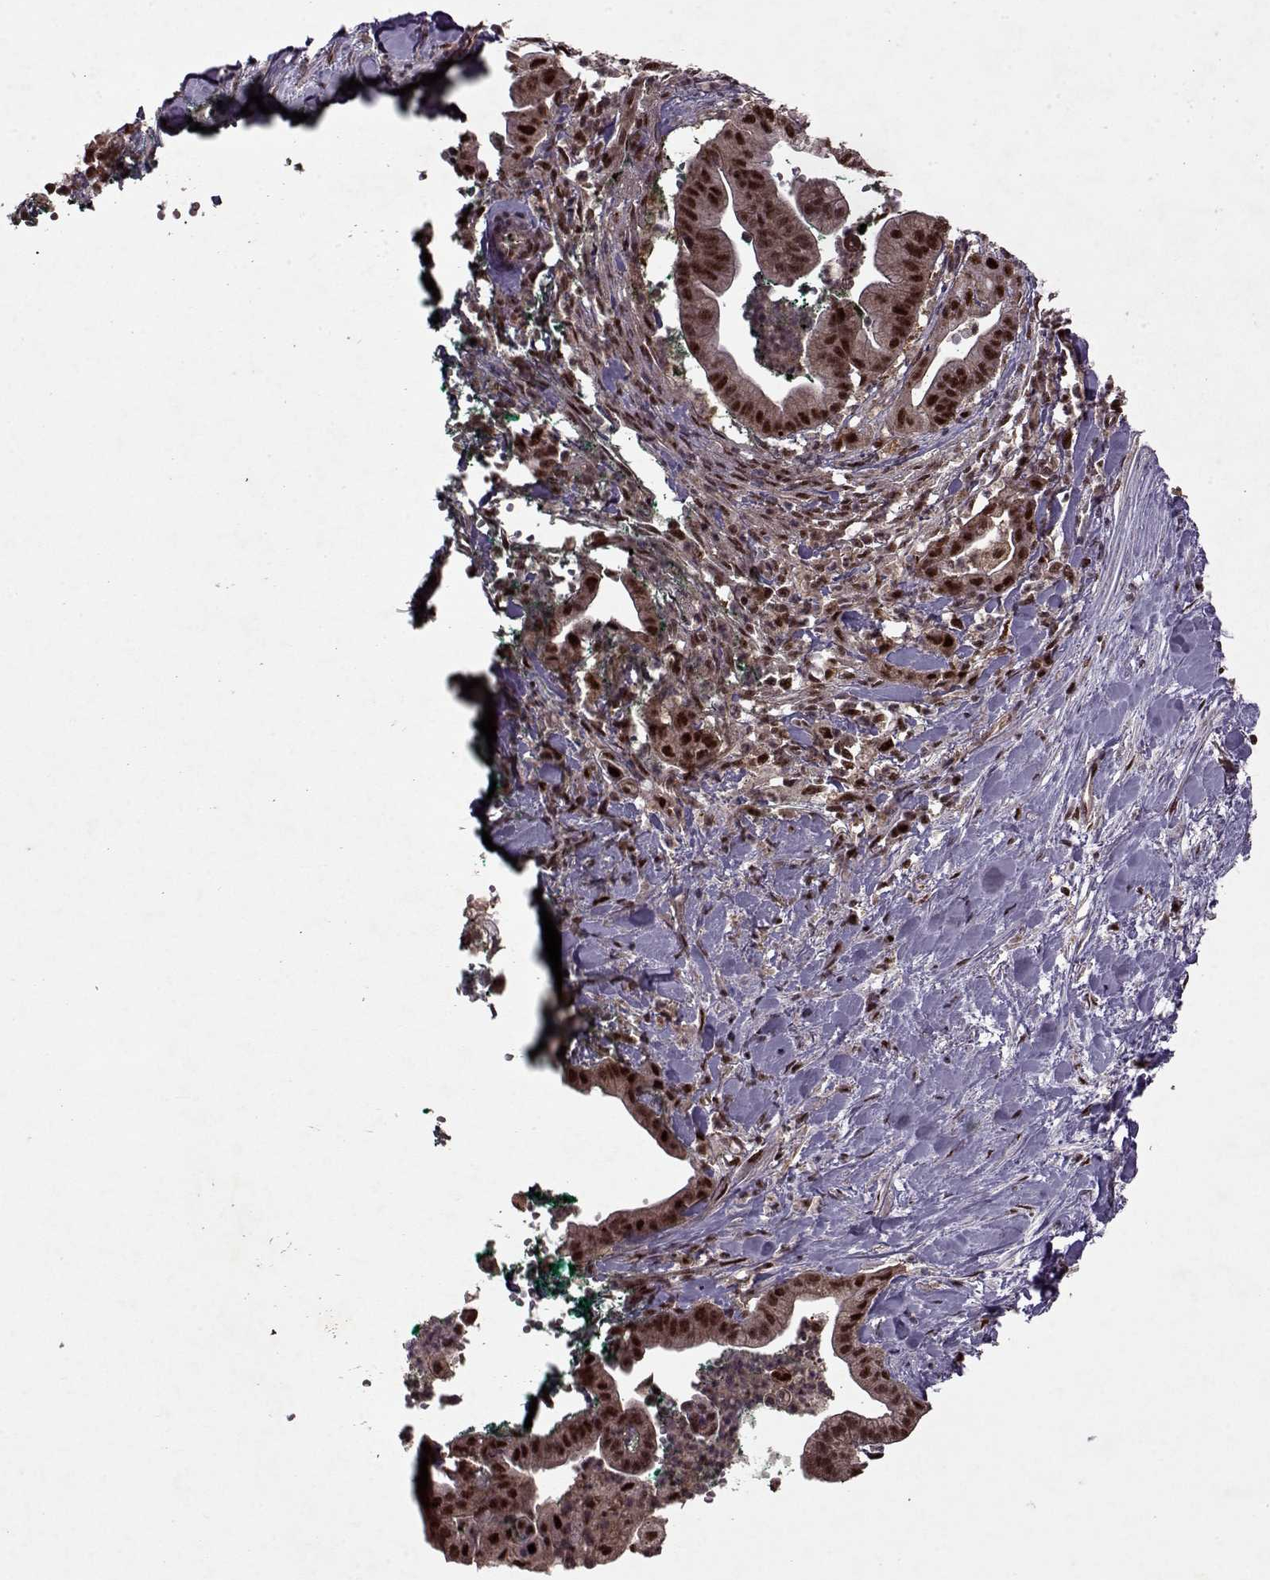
{"staining": {"intensity": "strong", "quantity": ">75%", "location": "nuclear"}, "tissue": "pancreatic cancer", "cell_type": "Tumor cells", "image_type": "cancer", "snomed": [{"axis": "morphology", "description": "Normal tissue, NOS"}, {"axis": "morphology", "description": "Adenocarcinoma, NOS"}, {"axis": "topography", "description": "Lymph node"}, {"axis": "topography", "description": "Pancreas"}], "caption": "Immunohistochemical staining of human pancreatic cancer shows high levels of strong nuclear staining in about >75% of tumor cells.", "gene": "PSMA7", "patient": {"sex": "female", "age": 58}}